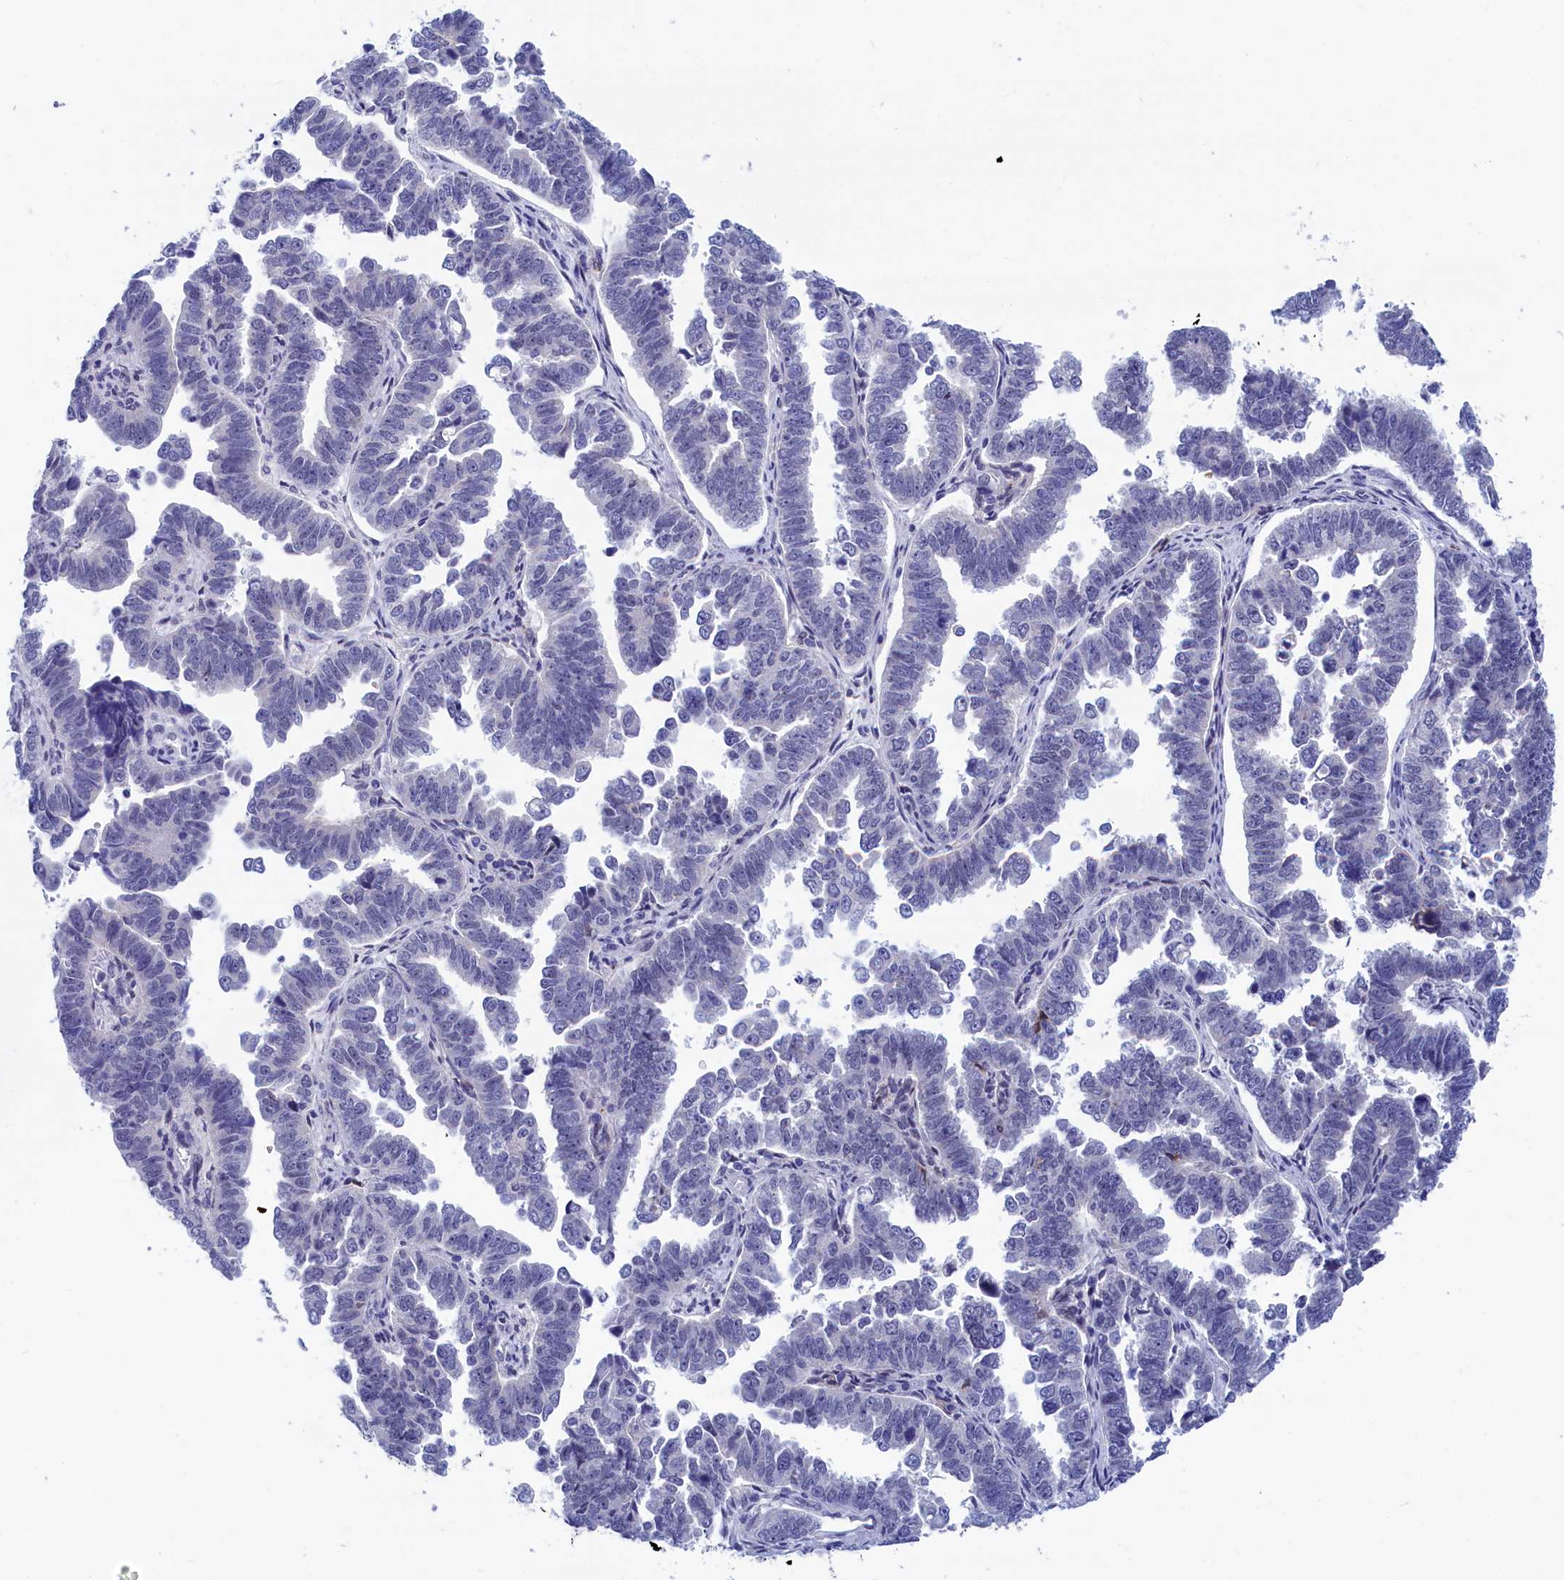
{"staining": {"intensity": "negative", "quantity": "none", "location": "none"}, "tissue": "endometrial cancer", "cell_type": "Tumor cells", "image_type": "cancer", "snomed": [{"axis": "morphology", "description": "Adenocarcinoma, NOS"}, {"axis": "topography", "description": "Endometrium"}], "caption": "High magnification brightfield microscopy of adenocarcinoma (endometrial) stained with DAB (3,3'-diaminobenzidine) (brown) and counterstained with hematoxylin (blue): tumor cells show no significant staining.", "gene": "WDR83", "patient": {"sex": "female", "age": 75}}